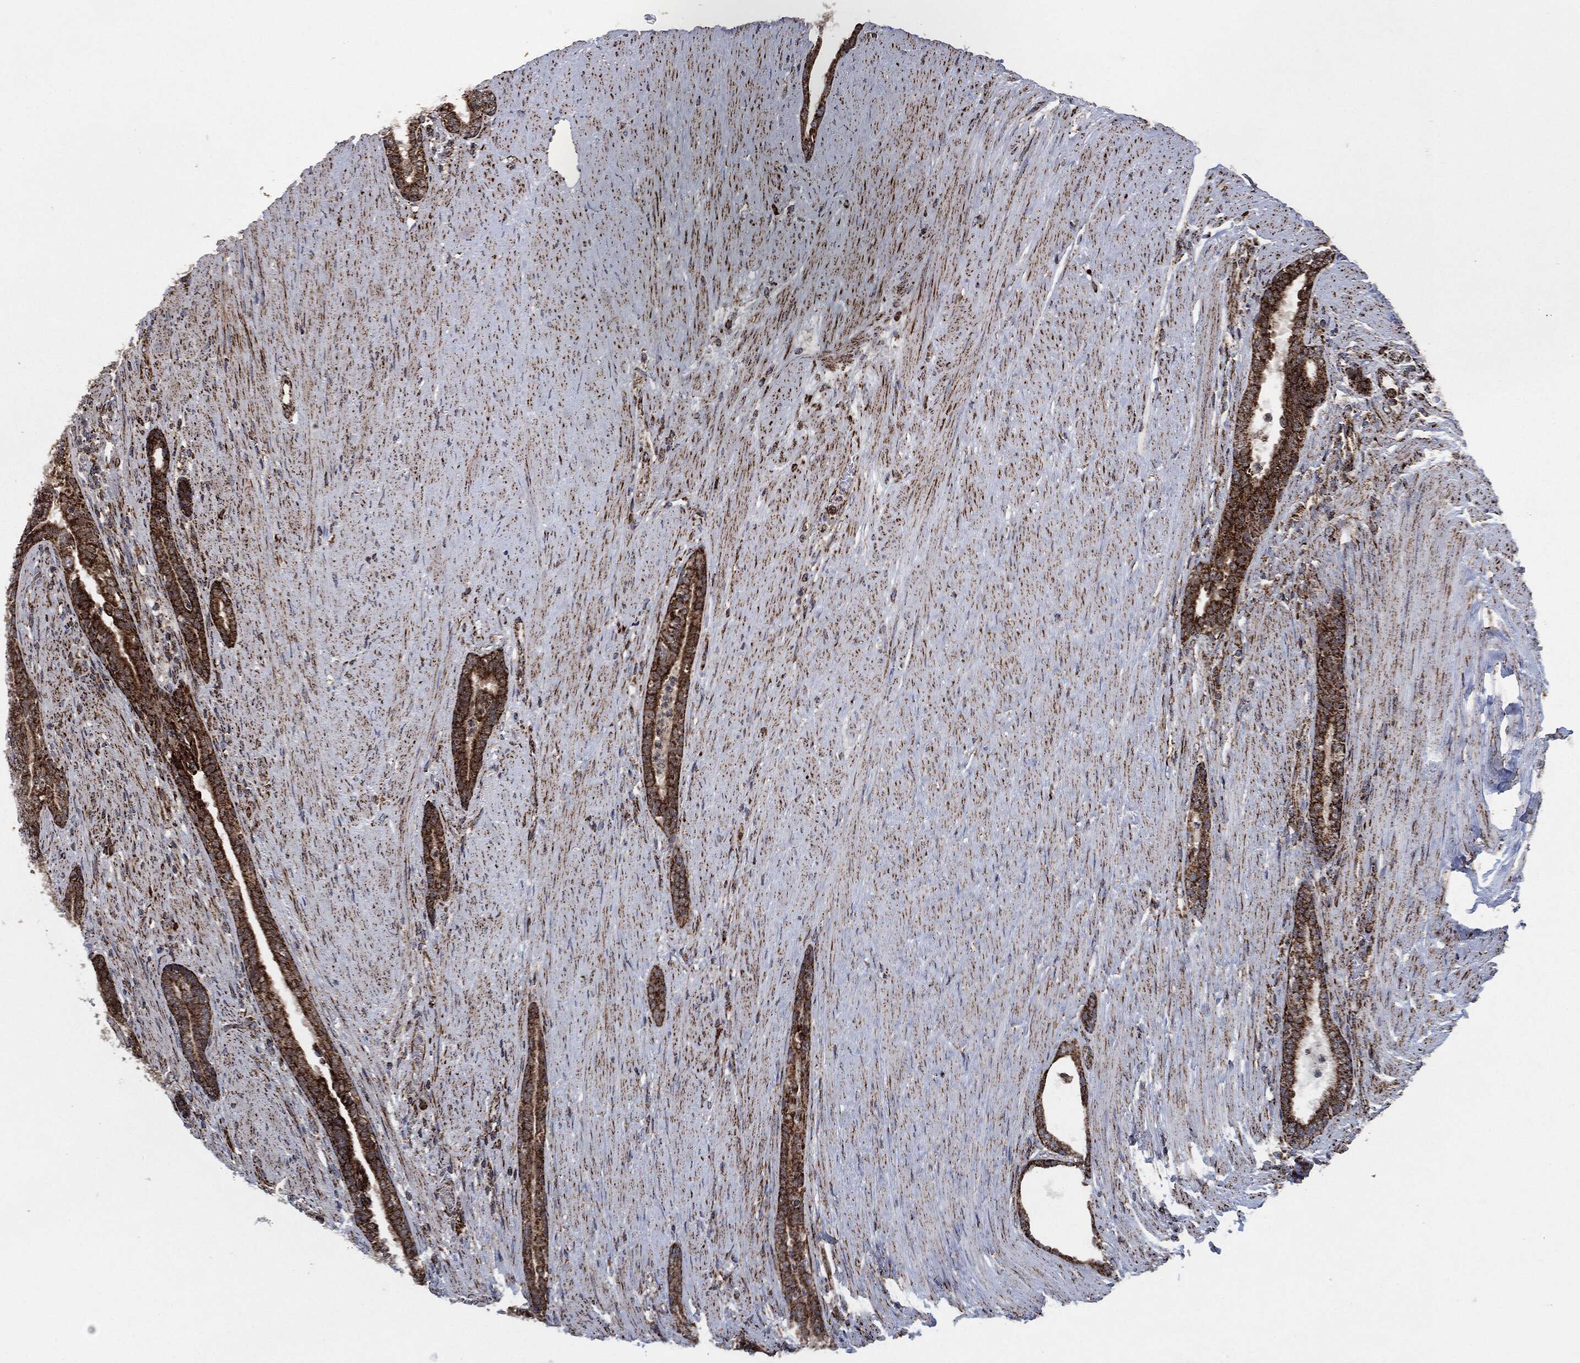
{"staining": {"intensity": "strong", "quantity": ">75%", "location": "cytoplasmic/membranous"}, "tissue": "prostate cancer", "cell_type": "Tumor cells", "image_type": "cancer", "snomed": [{"axis": "morphology", "description": "Adenocarcinoma, Low grade"}, {"axis": "topography", "description": "Prostate"}], "caption": "DAB immunohistochemical staining of human prostate cancer exhibits strong cytoplasmic/membranous protein expression in approximately >75% of tumor cells. (Stains: DAB in brown, nuclei in blue, Microscopy: brightfield microscopy at high magnification).", "gene": "FH", "patient": {"sex": "male", "age": 68}}